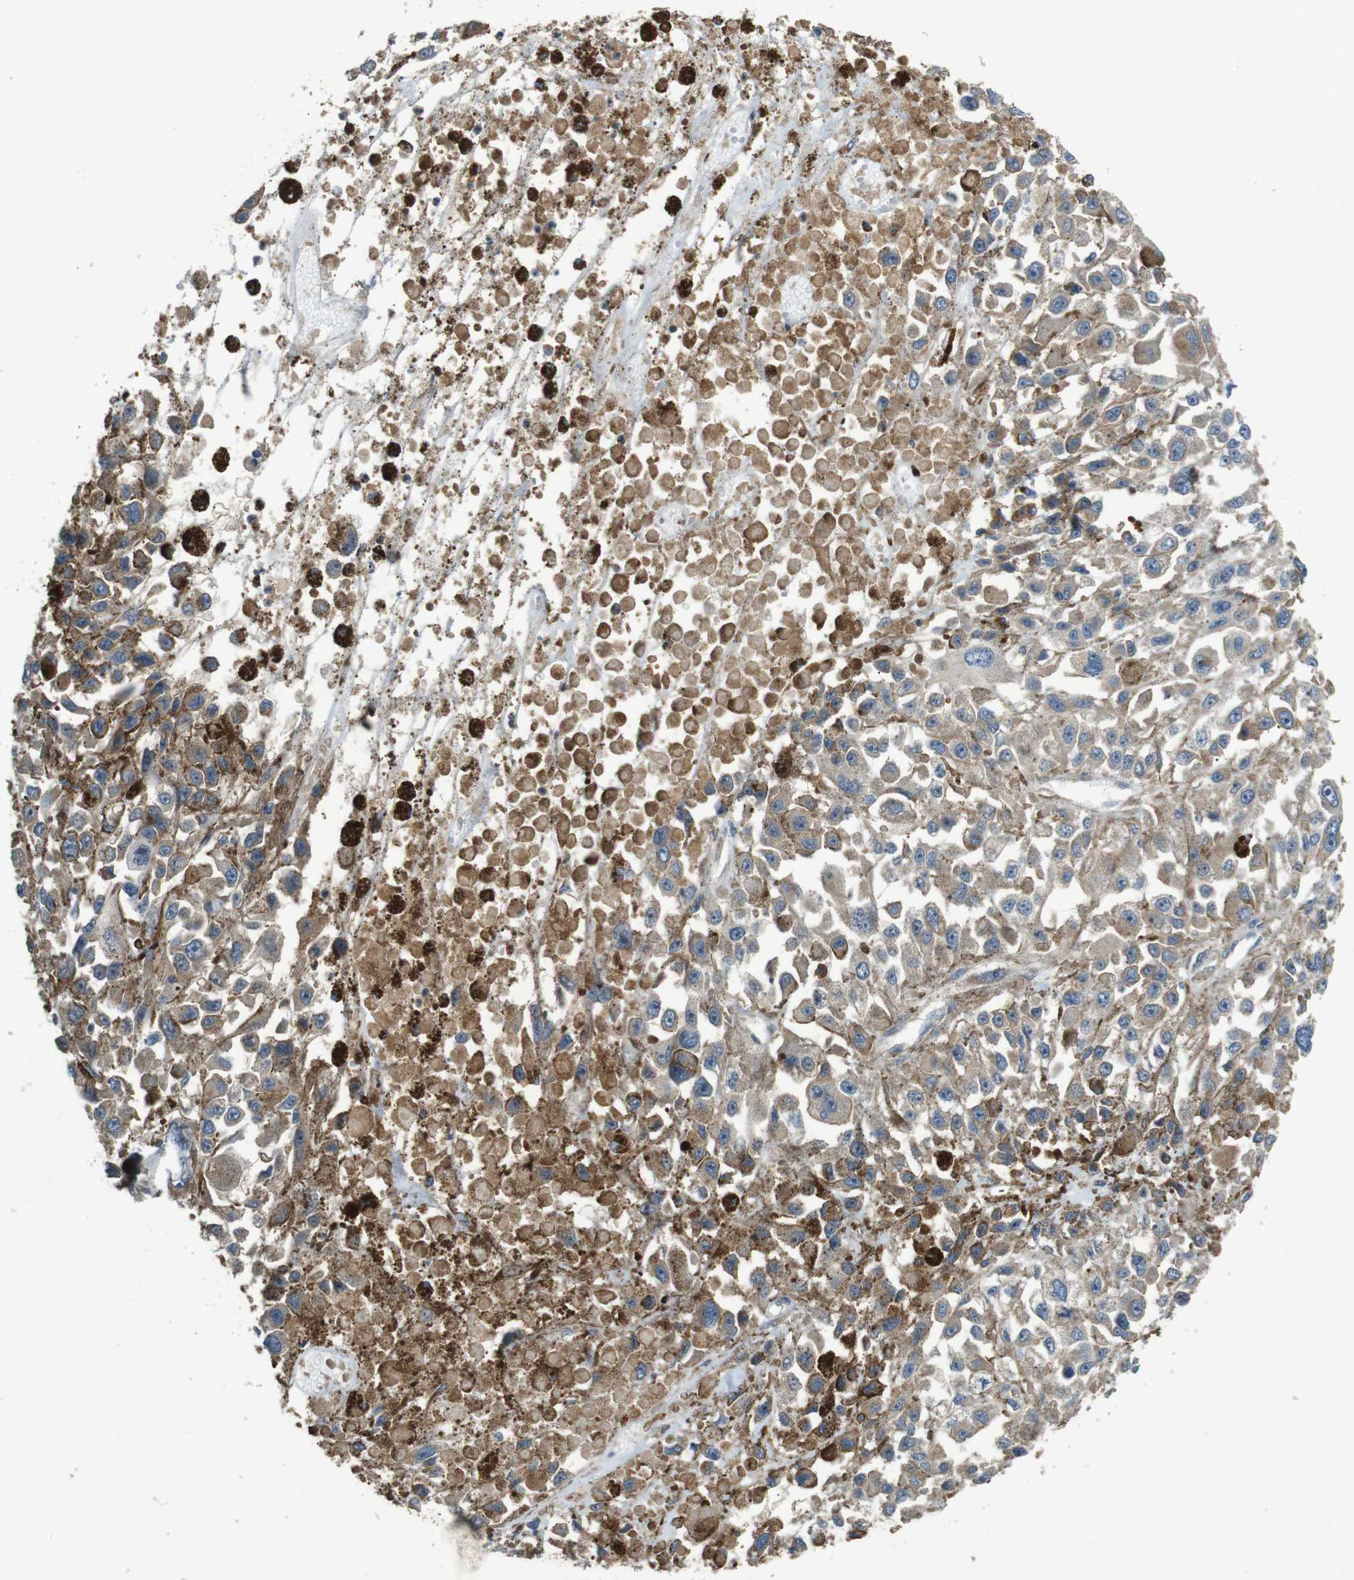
{"staining": {"intensity": "weak", "quantity": ">75%", "location": "cytoplasmic/membranous"}, "tissue": "melanoma", "cell_type": "Tumor cells", "image_type": "cancer", "snomed": [{"axis": "morphology", "description": "Malignant melanoma, Metastatic site"}, {"axis": "topography", "description": "Lymph node"}], "caption": "Immunohistochemical staining of melanoma reveals weak cytoplasmic/membranous protein expression in approximately >75% of tumor cells.", "gene": "ARHGAP24", "patient": {"sex": "male", "age": 59}}